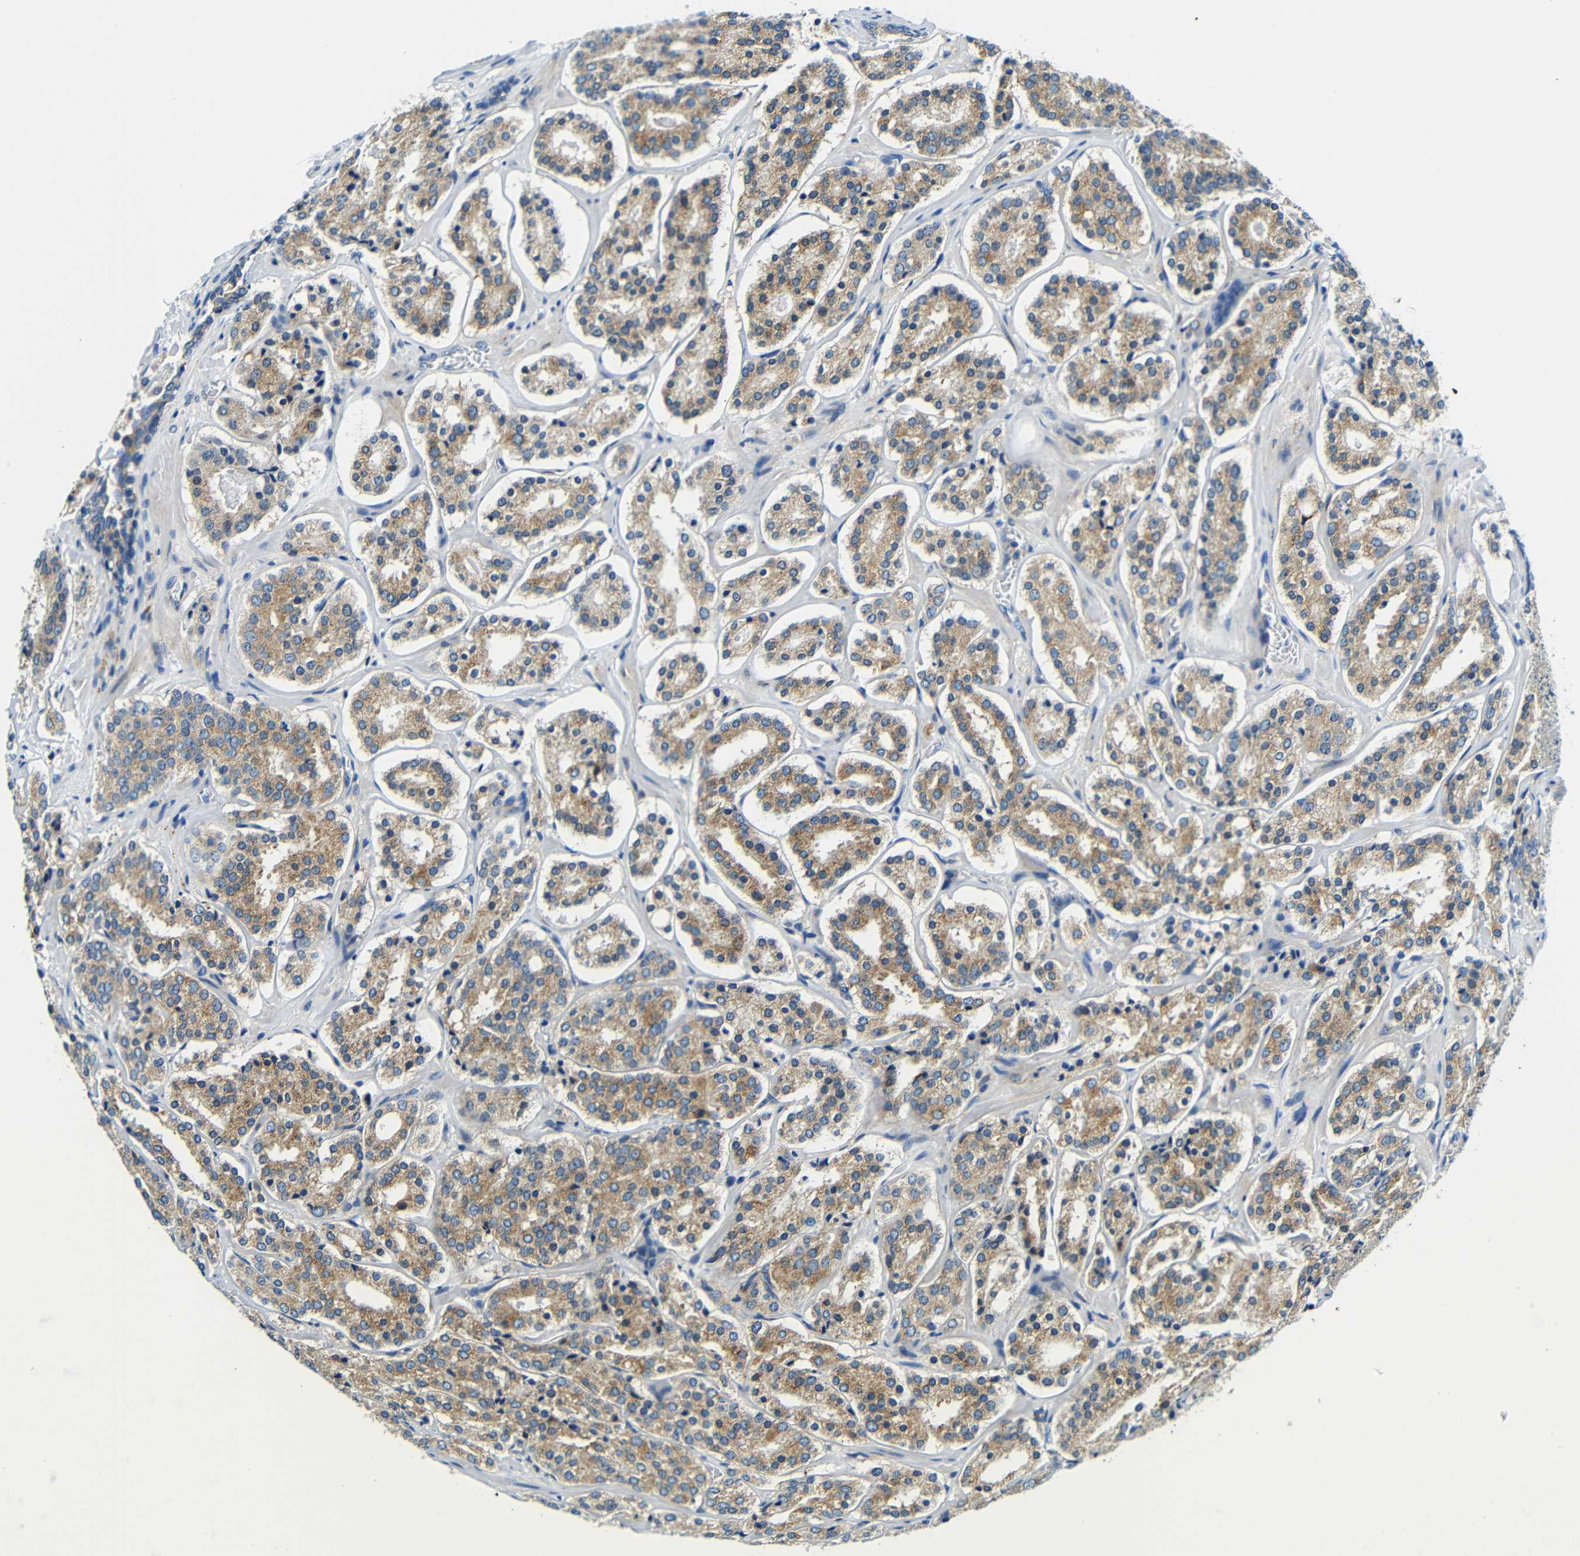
{"staining": {"intensity": "moderate", "quantity": ">75%", "location": "cytoplasmic/membranous"}, "tissue": "prostate cancer", "cell_type": "Tumor cells", "image_type": "cancer", "snomed": [{"axis": "morphology", "description": "Adenocarcinoma, High grade"}, {"axis": "topography", "description": "Prostate"}], "caption": "Protein expression by IHC demonstrates moderate cytoplasmic/membranous positivity in approximately >75% of tumor cells in prostate high-grade adenocarcinoma.", "gene": "USO1", "patient": {"sex": "male", "age": 60}}